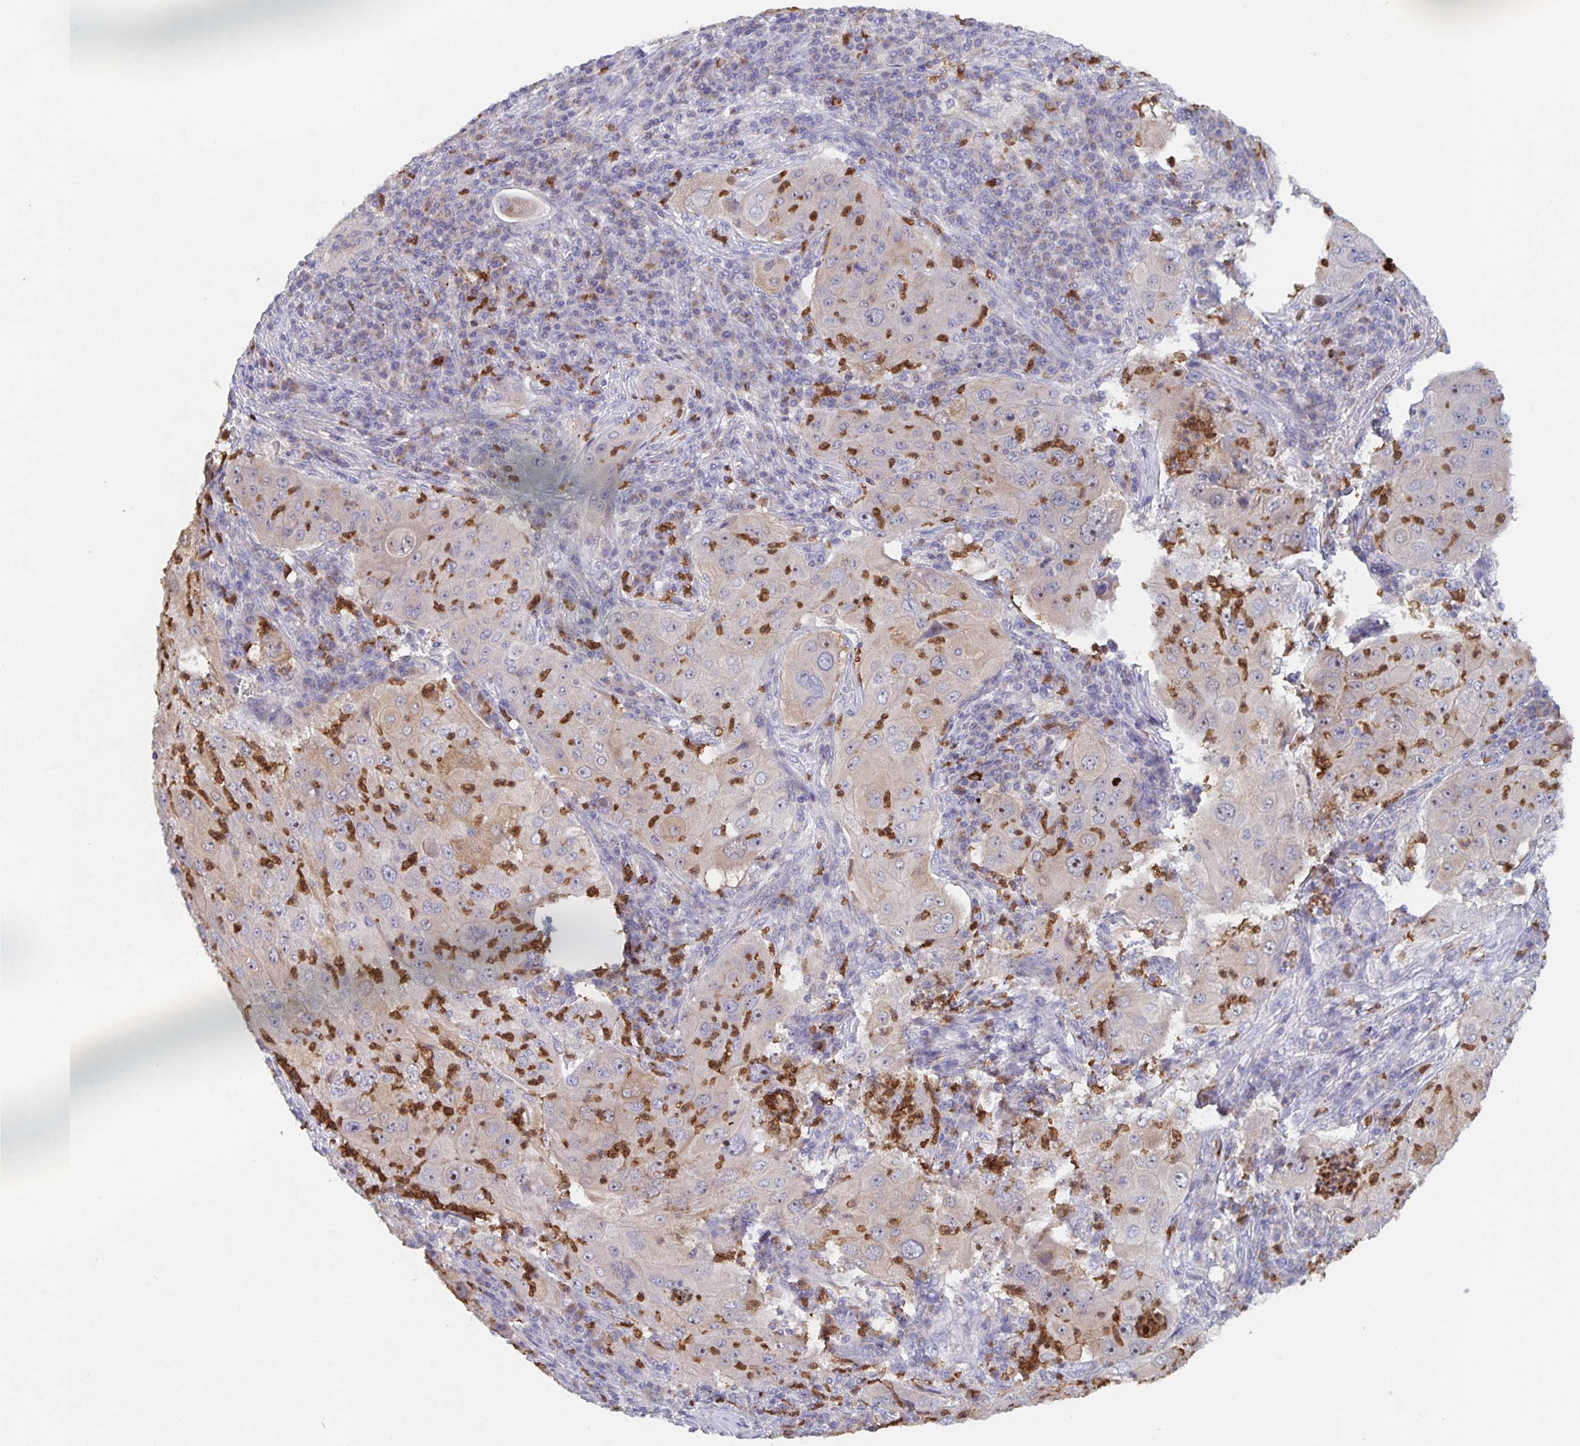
{"staining": {"intensity": "weak", "quantity": "<25%", "location": "cytoplasmic/membranous"}, "tissue": "lung cancer", "cell_type": "Tumor cells", "image_type": "cancer", "snomed": [{"axis": "morphology", "description": "Squamous cell carcinoma, NOS"}, {"axis": "topography", "description": "Lung"}], "caption": "Tumor cells are negative for protein expression in human squamous cell carcinoma (lung).", "gene": "CDC42BPG", "patient": {"sex": "female", "age": 59}}